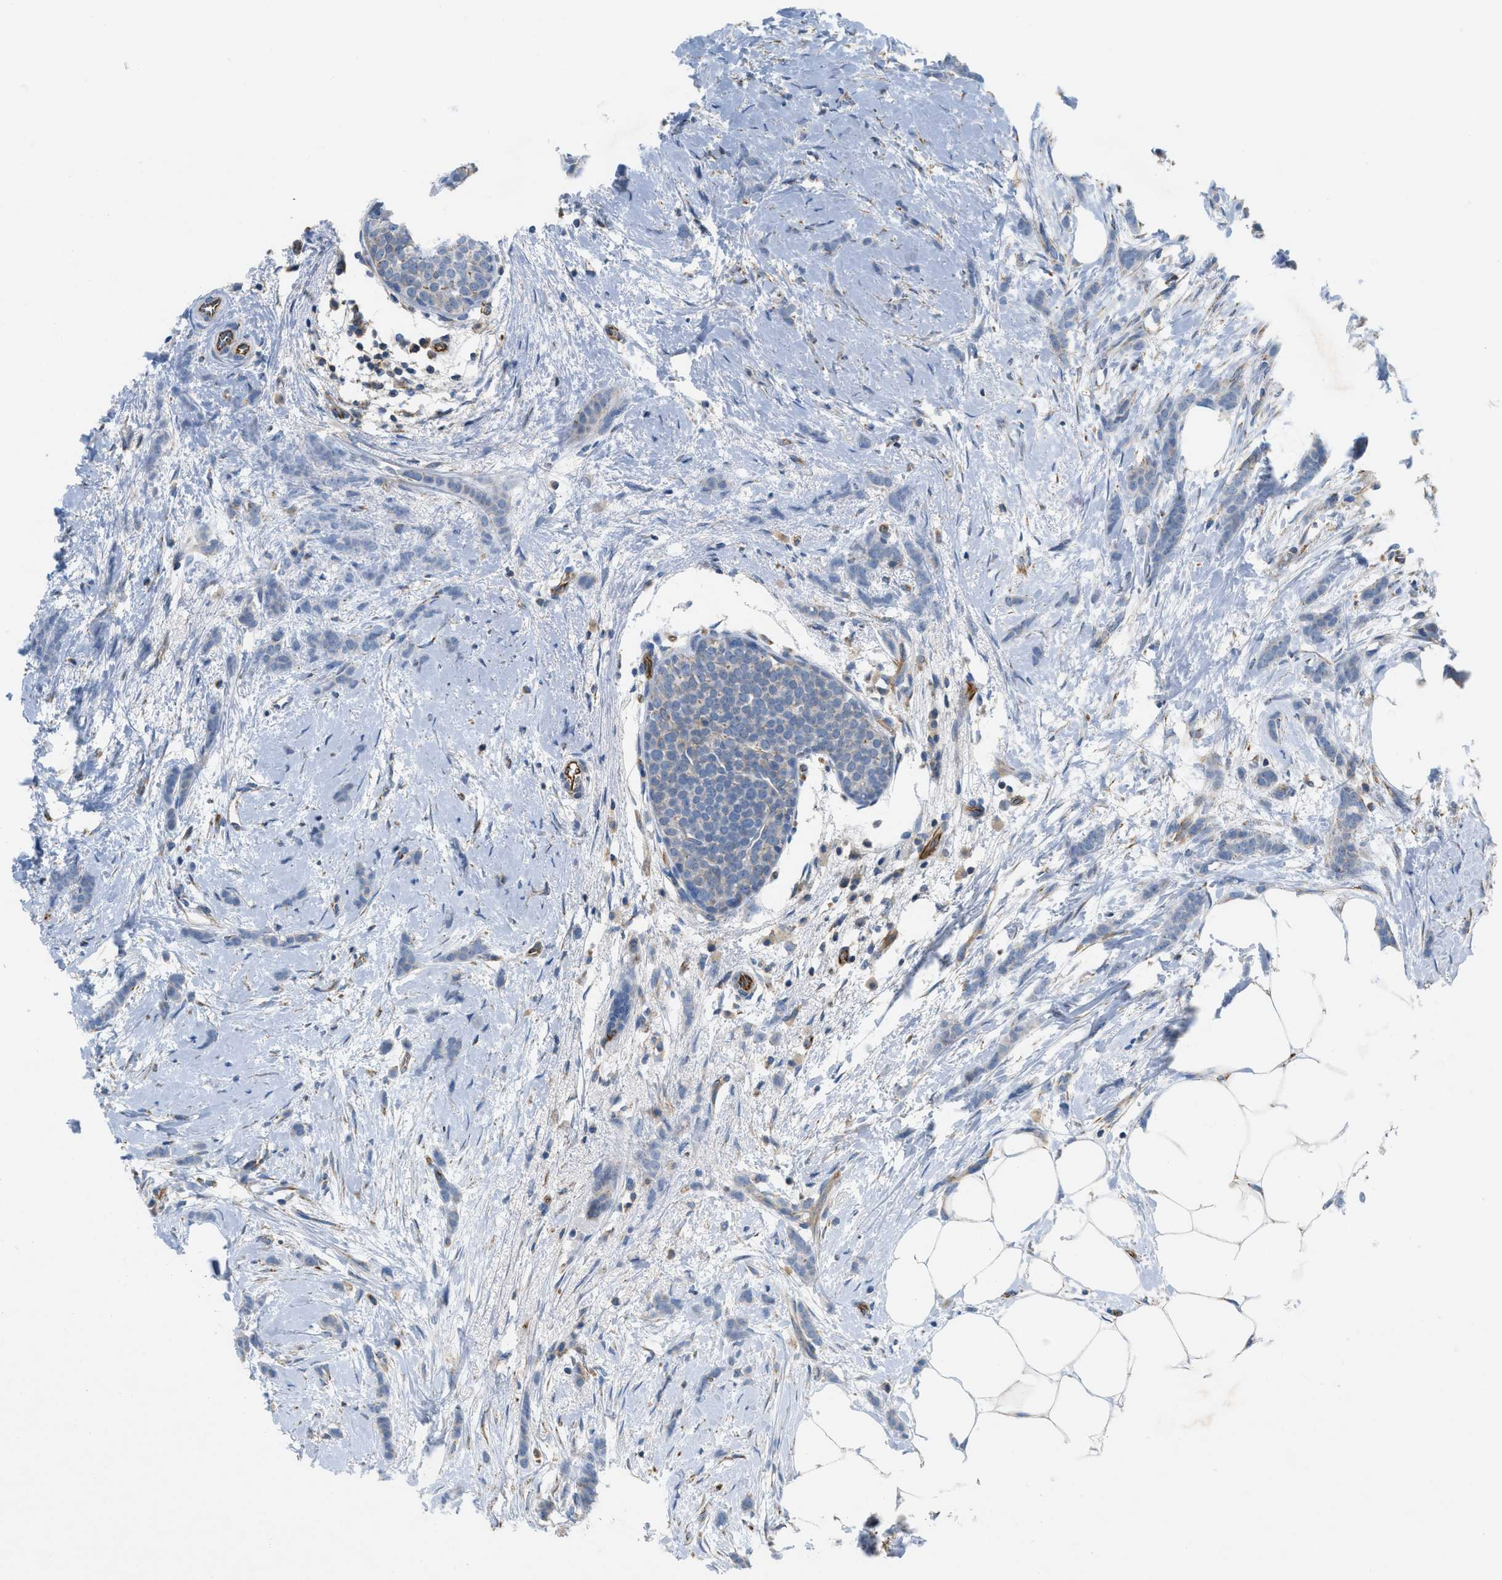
{"staining": {"intensity": "negative", "quantity": "none", "location": "none"}, "tissue": "breast cancer", "cell_type": "Tumor cells", "image_type": "cancer", "snomed": [{"axis": "morphology", "description": "Lobular carcinoma, in situ"}, {"axis": "morphology", "description": "Lobular carcinoma"}, {"axis": "topography", "description": "Breast"}], "caption": "There is no significant staining in tumor cells of lobular carcinoma (breast).", "gene": "BTN3A1", "patient": {"sex": "female", "age": 41}}